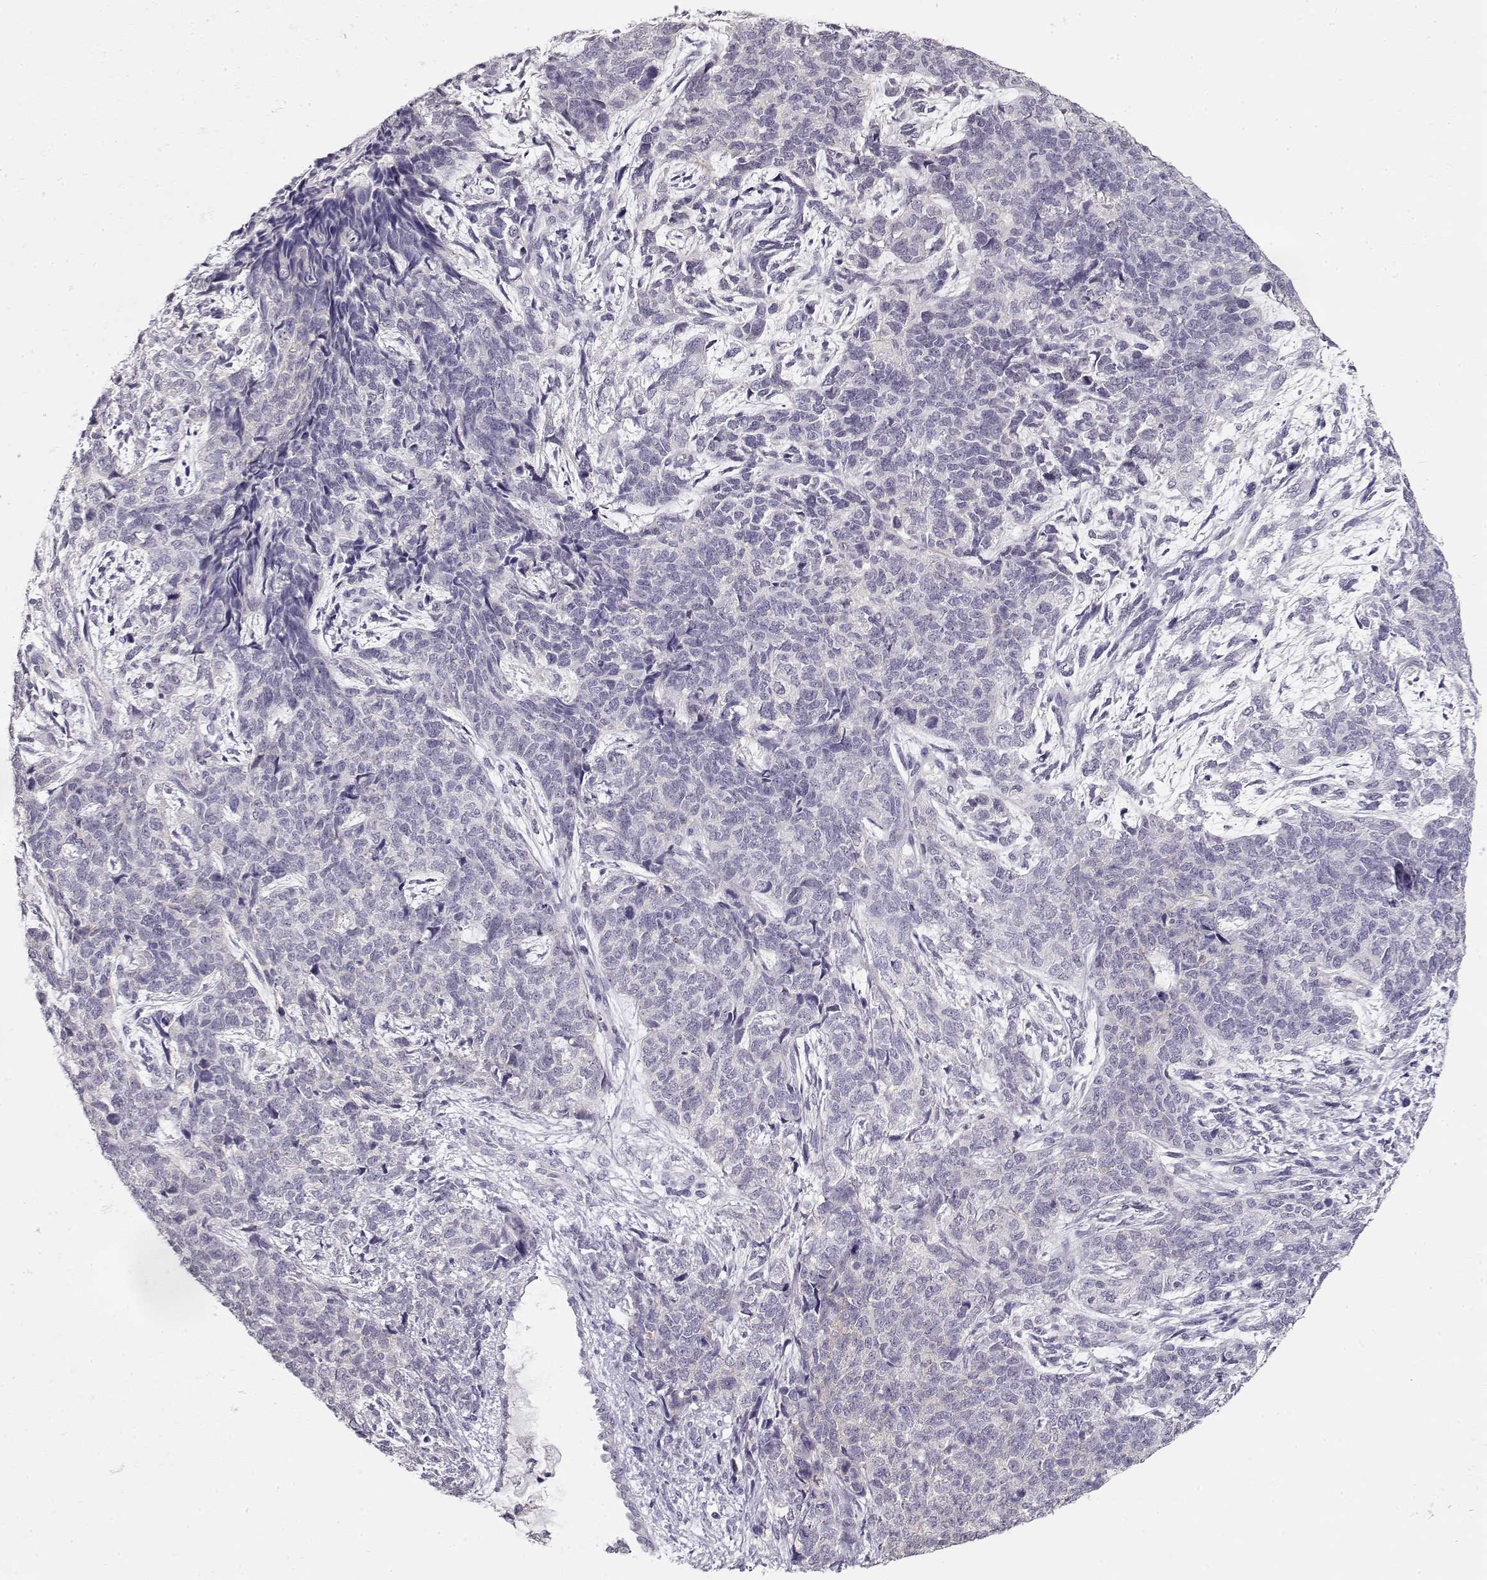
{"staining": {"intensity": "negative", "quantity": "none", "location": "none"}, "tissue": "cervical cancer", "cell_type": "Tumor cells", "image_type": "cancer", "snomed": [{"axis": "morphology", "description": "Squamous cell carcinoma, NOS"}, {"axis": "topography", "description": "Cervix"}], "caption": "A micrograph of human cervical cancer is negative for staining in tumor cells. Nuclei are stained in blue.", "gene": "NUTM1", "patient": {"sex": "female", "age": 63}}